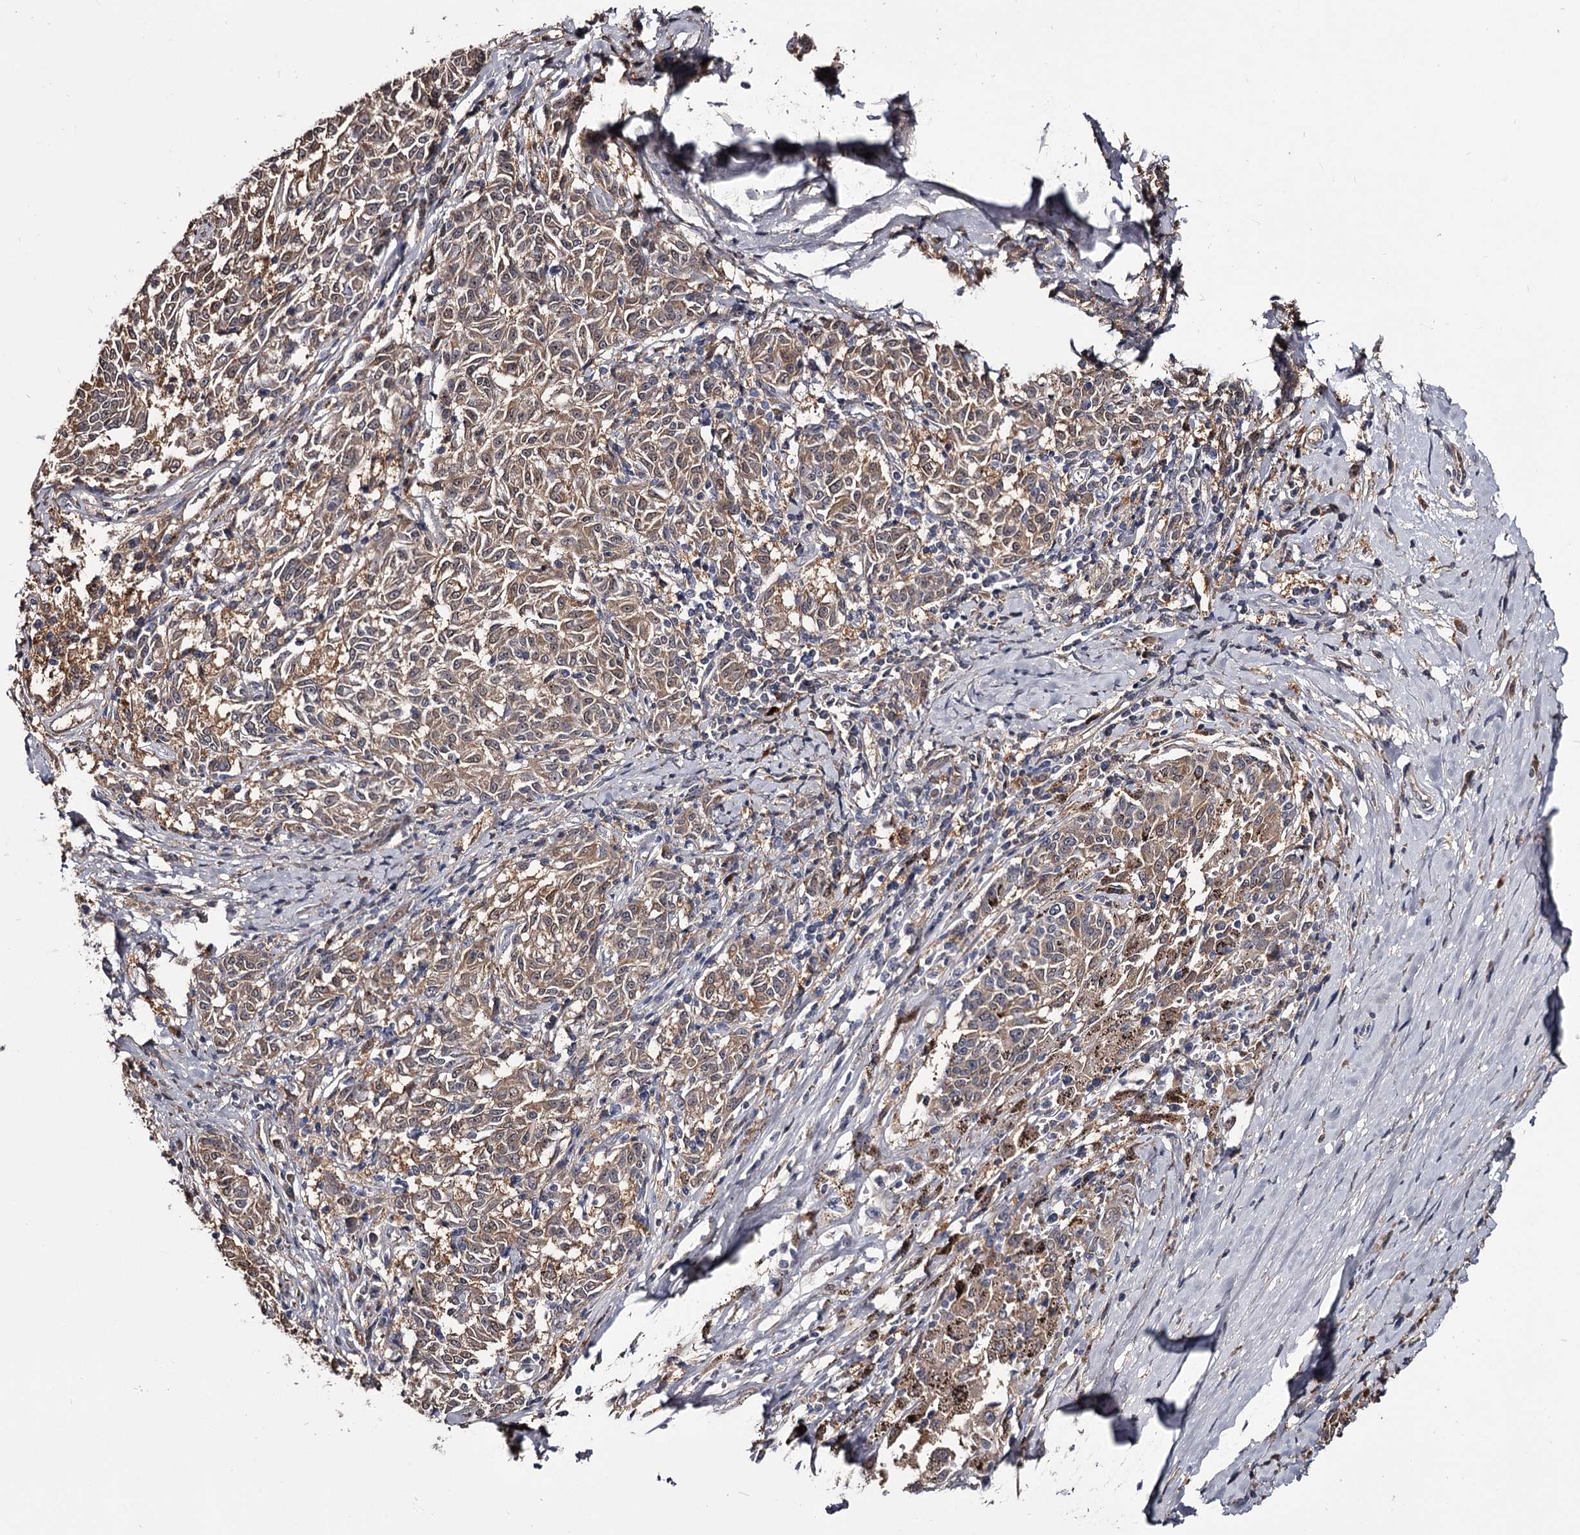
{"staining": {"intensity": "moderate", "quantity": ">75%", "location": "cytoplasmic/membranous,nuclear"}, "tissue": "melanoma", "cell_type": "Tumor cells", "image_type": "cancer", "snomed": [{"axis": "morphology", "description": "Malignant melanoma, NOS"}, {"axis": "topography", "description": "Skin"}], "caption": "Immunohistochemistry (IHC) (DAB (3,3'-diaminobenzidine)) staining of human melanoma displays moderate cytoplasmic/membranous and nuclear protein expression in about >75% of tumor cells. (DAB (3,3'-diaminobenzidine) = brown stain, brightfield microscopy at high magnification).", "gene": "GSTO1", "patient": {"sex": "female", "age": 72}}